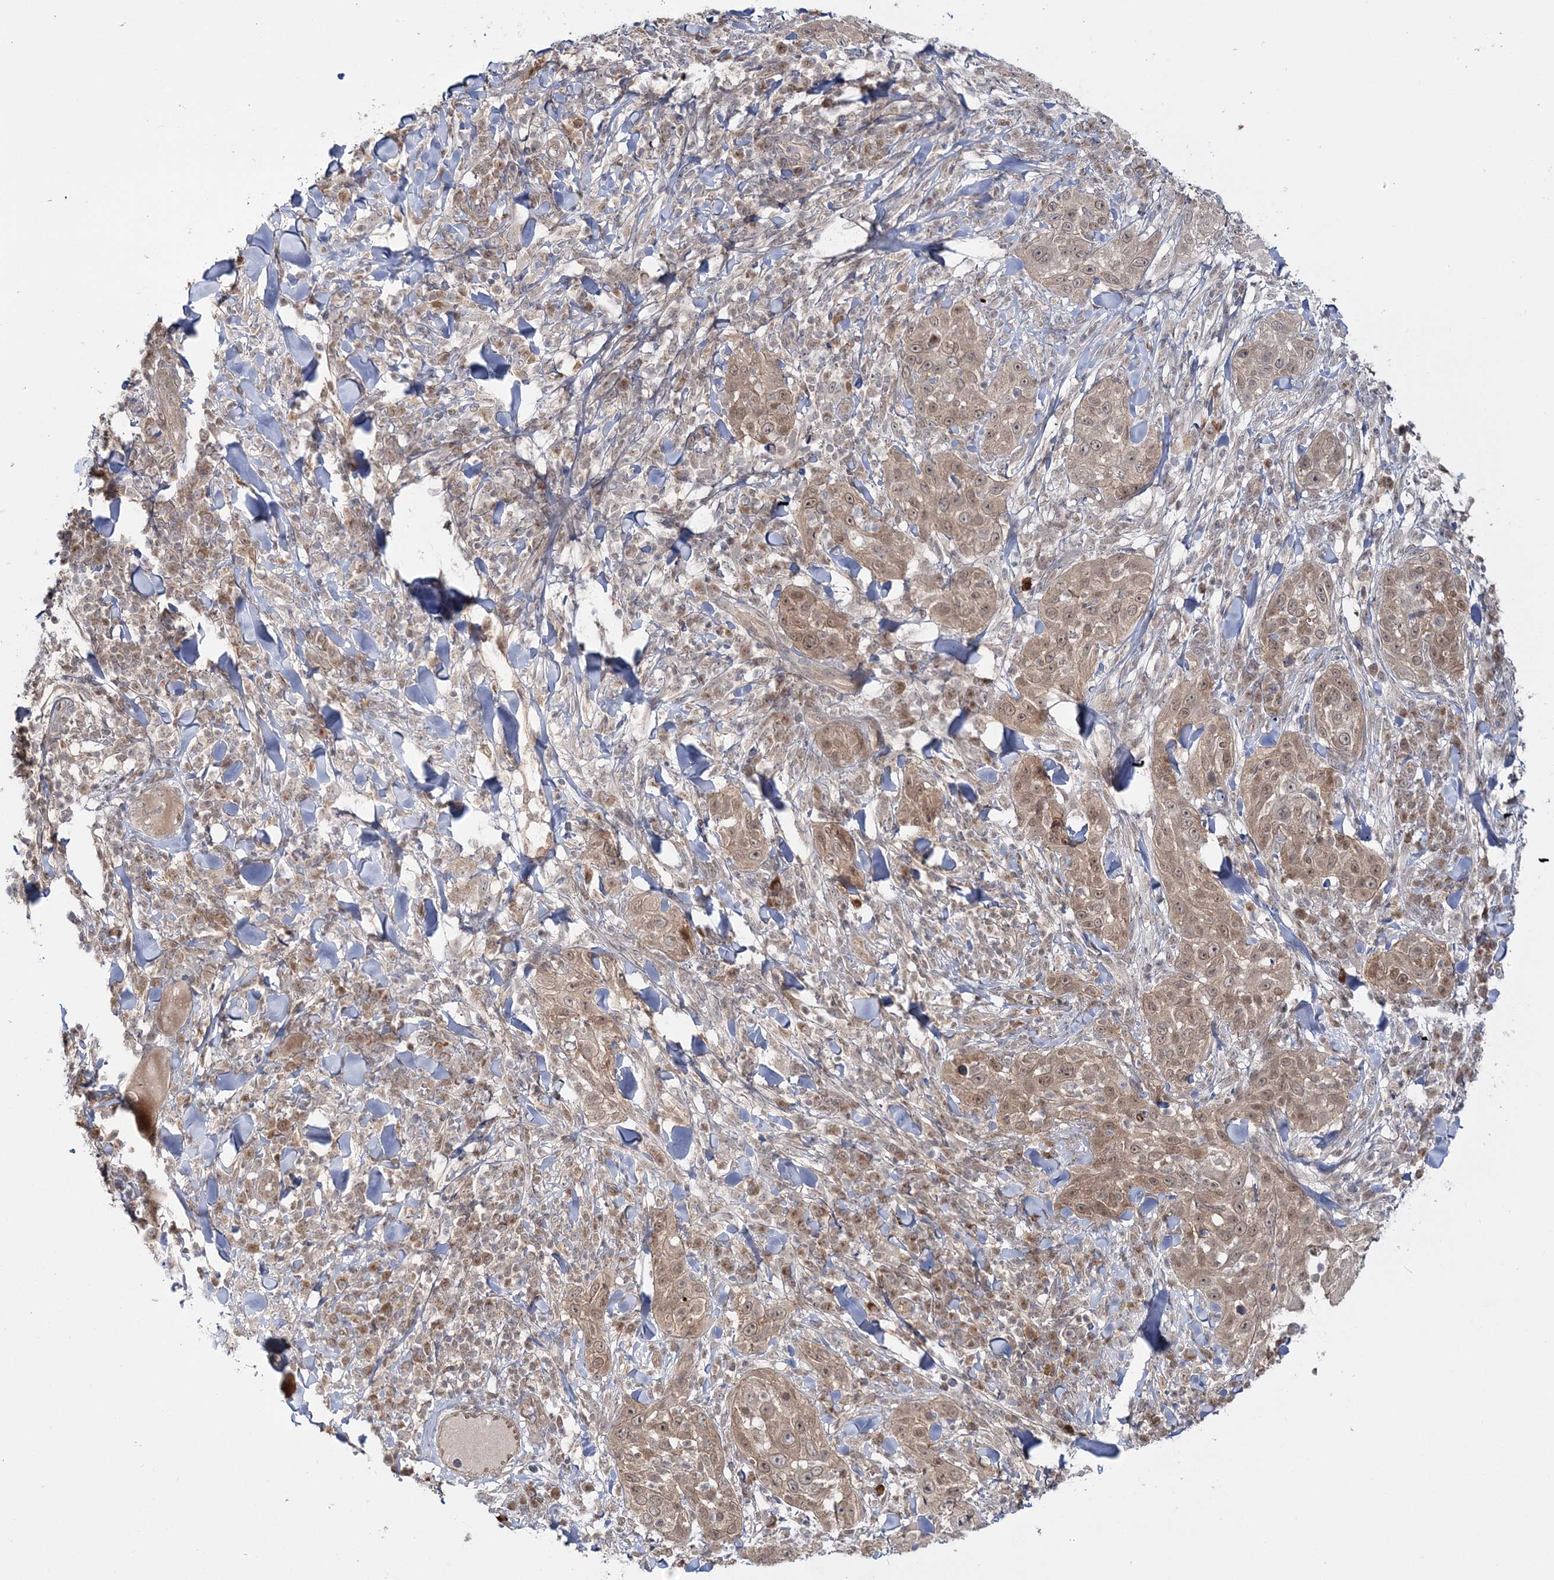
{"staining": {"intensity": "moderate", "quantity": ">75%", "location": "cytoplasmic/membranous,nuclear"}, "tissue": "skin cancer", "cell_type": "Tumor cells", "image_type": "cancer", "snomed": [{"axis": "morphology", "description": "Squamous cell carcinoma, NOS"}, {"axis": "topography", "description": "Skin"}], "caption": "Immunohistochemistry (IHC) micrograph of human skin cancer (squamous cell carcinoma) stained for a protein (brown), which displays medium levels of moderate cytoplasmic/membranous and nuclear staining in approximately >75% of tumor cells.", "gene": "ZFAND6", "patient": {"sex": "female", "age": 44}}